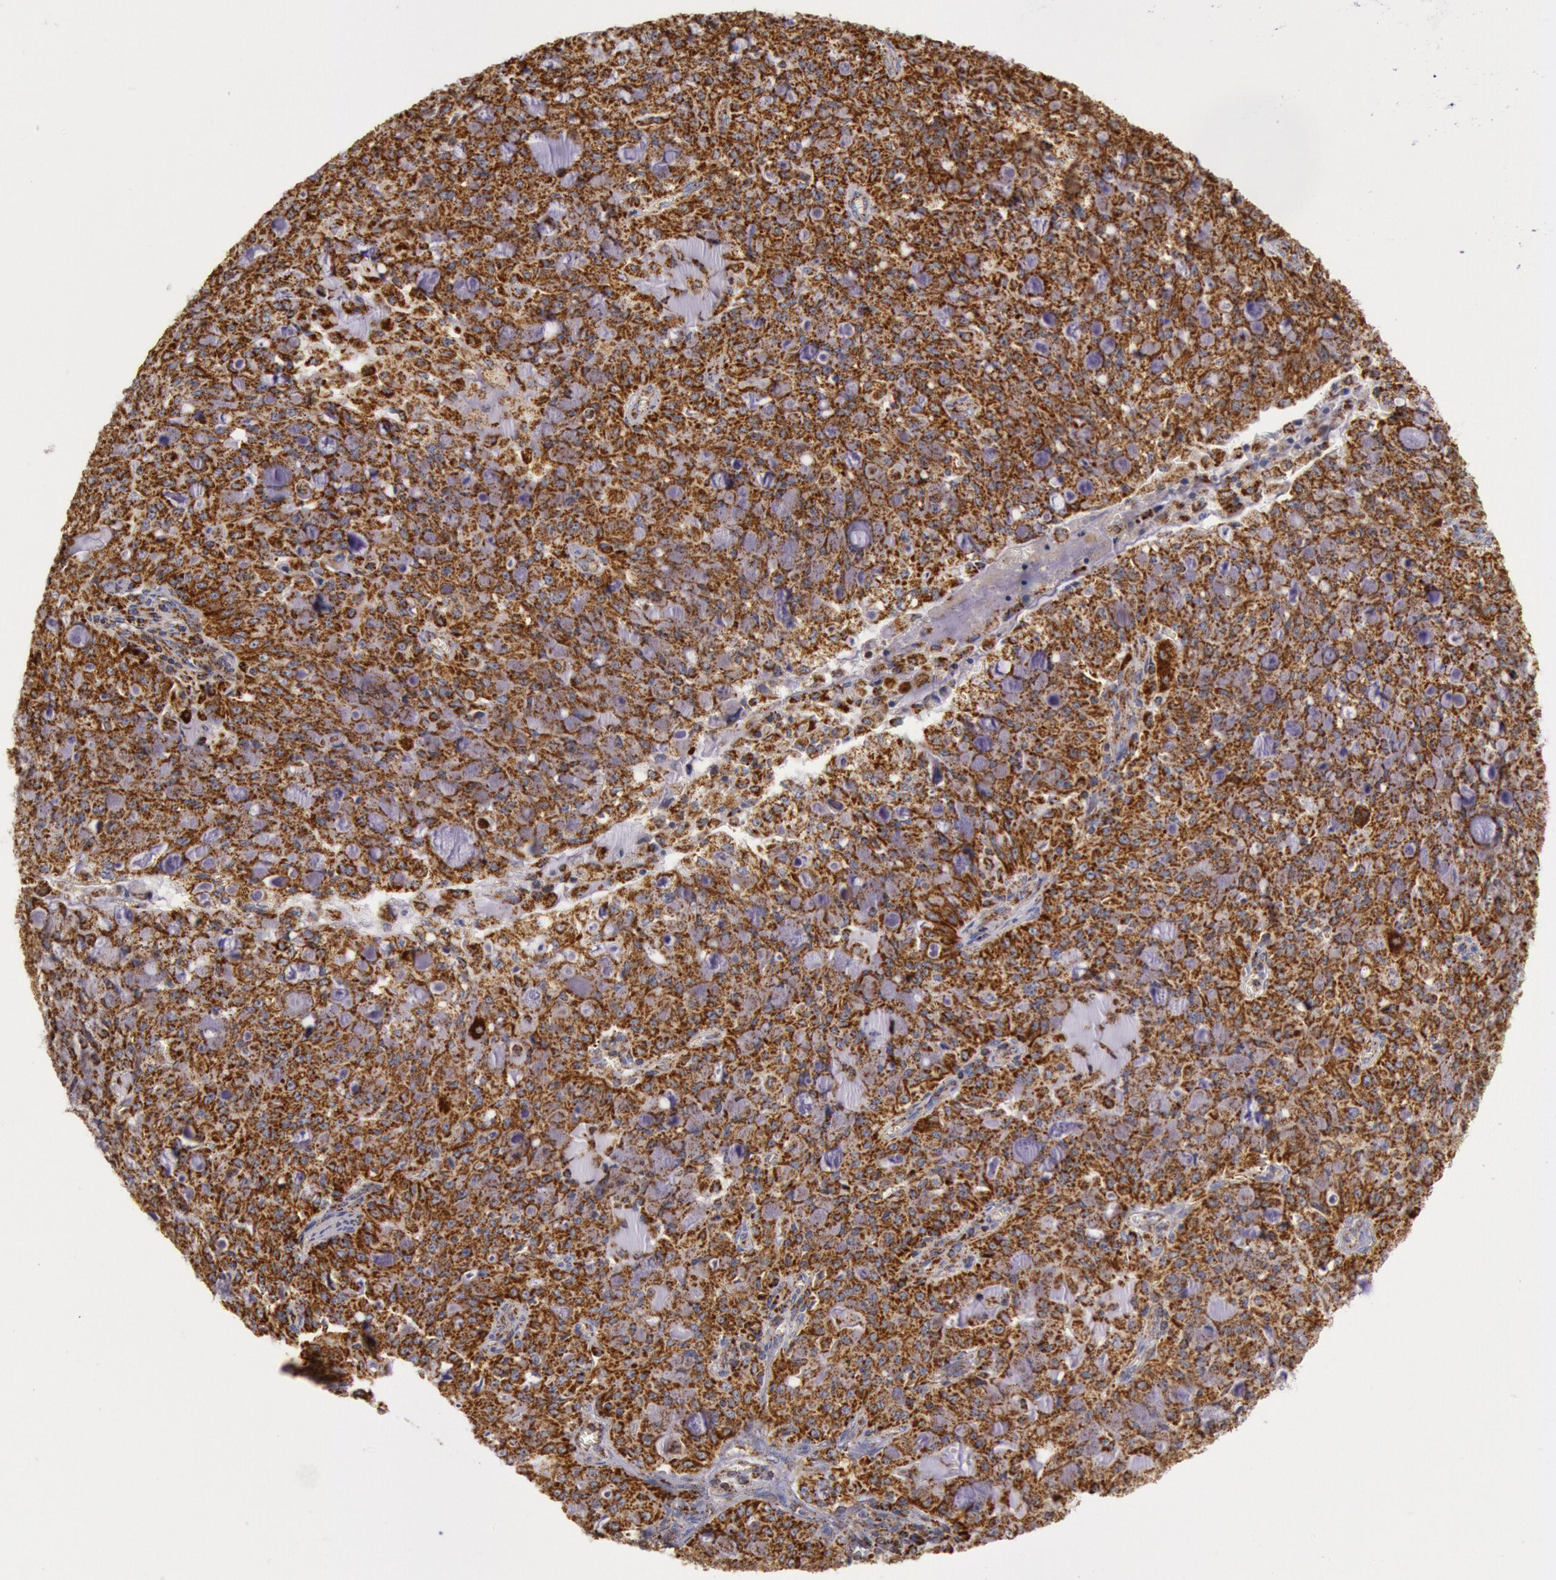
{"staining": {"intensity": "strong", "quantity": ">75%", "location": "cytoplasmic/membranous"}, "tissue": "lung cancer", "cell_type": "Tumor cells", "image_type": "cancer", "snomed": [{"axis": "morphology", "description": "Adenocarcinoma, NOS"}, {"axis": "topography", "description": "Lung"}], "caption": "Lung cancer (adenocarcinoma) stained with DAB (3,3'-diaminobenzidine) IHC displays high levels of strong cytoplasmic/membranous positivity in approximately >75% of tumor cells.", "gene": "CYC1", "patient": {"sex": "female", "age": 44}}